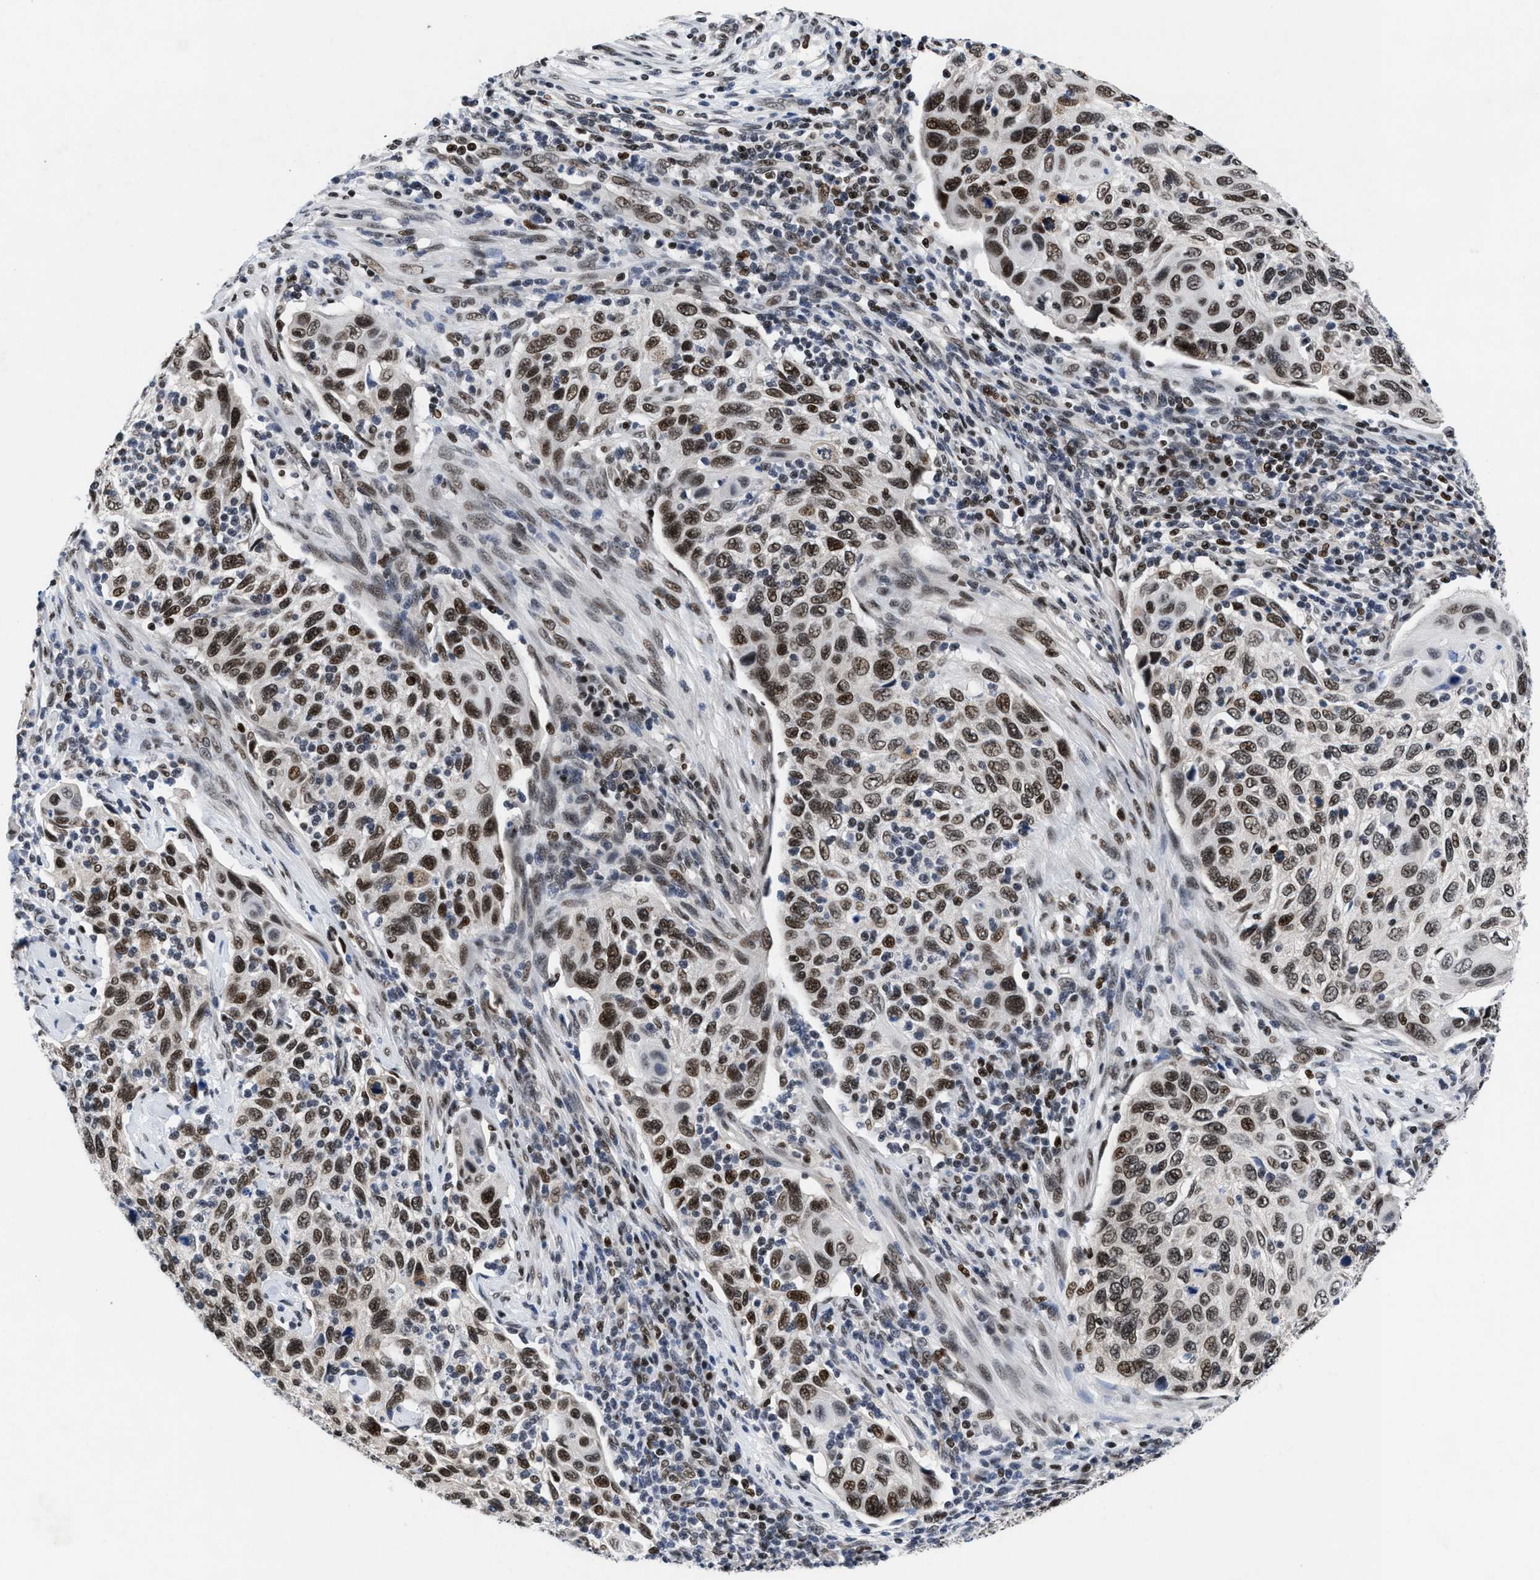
{"staining": {"intensity": "moderate", "quantity": ">75%", "location": "nuclear"}, "tissue": "cervical cancer", "cell_type": "Tumor cells", "image_type": "cancer", "snomed": [{"axis": "morphology", "description": "Squamous cell carcinoma, NOS"}, {"axis": "topography", "description": "Cervix"}], "caption": "Immunohistochemical staining of human cervical squamous cell carcinoma demonstrates medium levels of moderate nuclear positivity in approximately >75% of tumor cells.", "gene": "WDR81", "patient": {"sex": "female", "age": 70}}